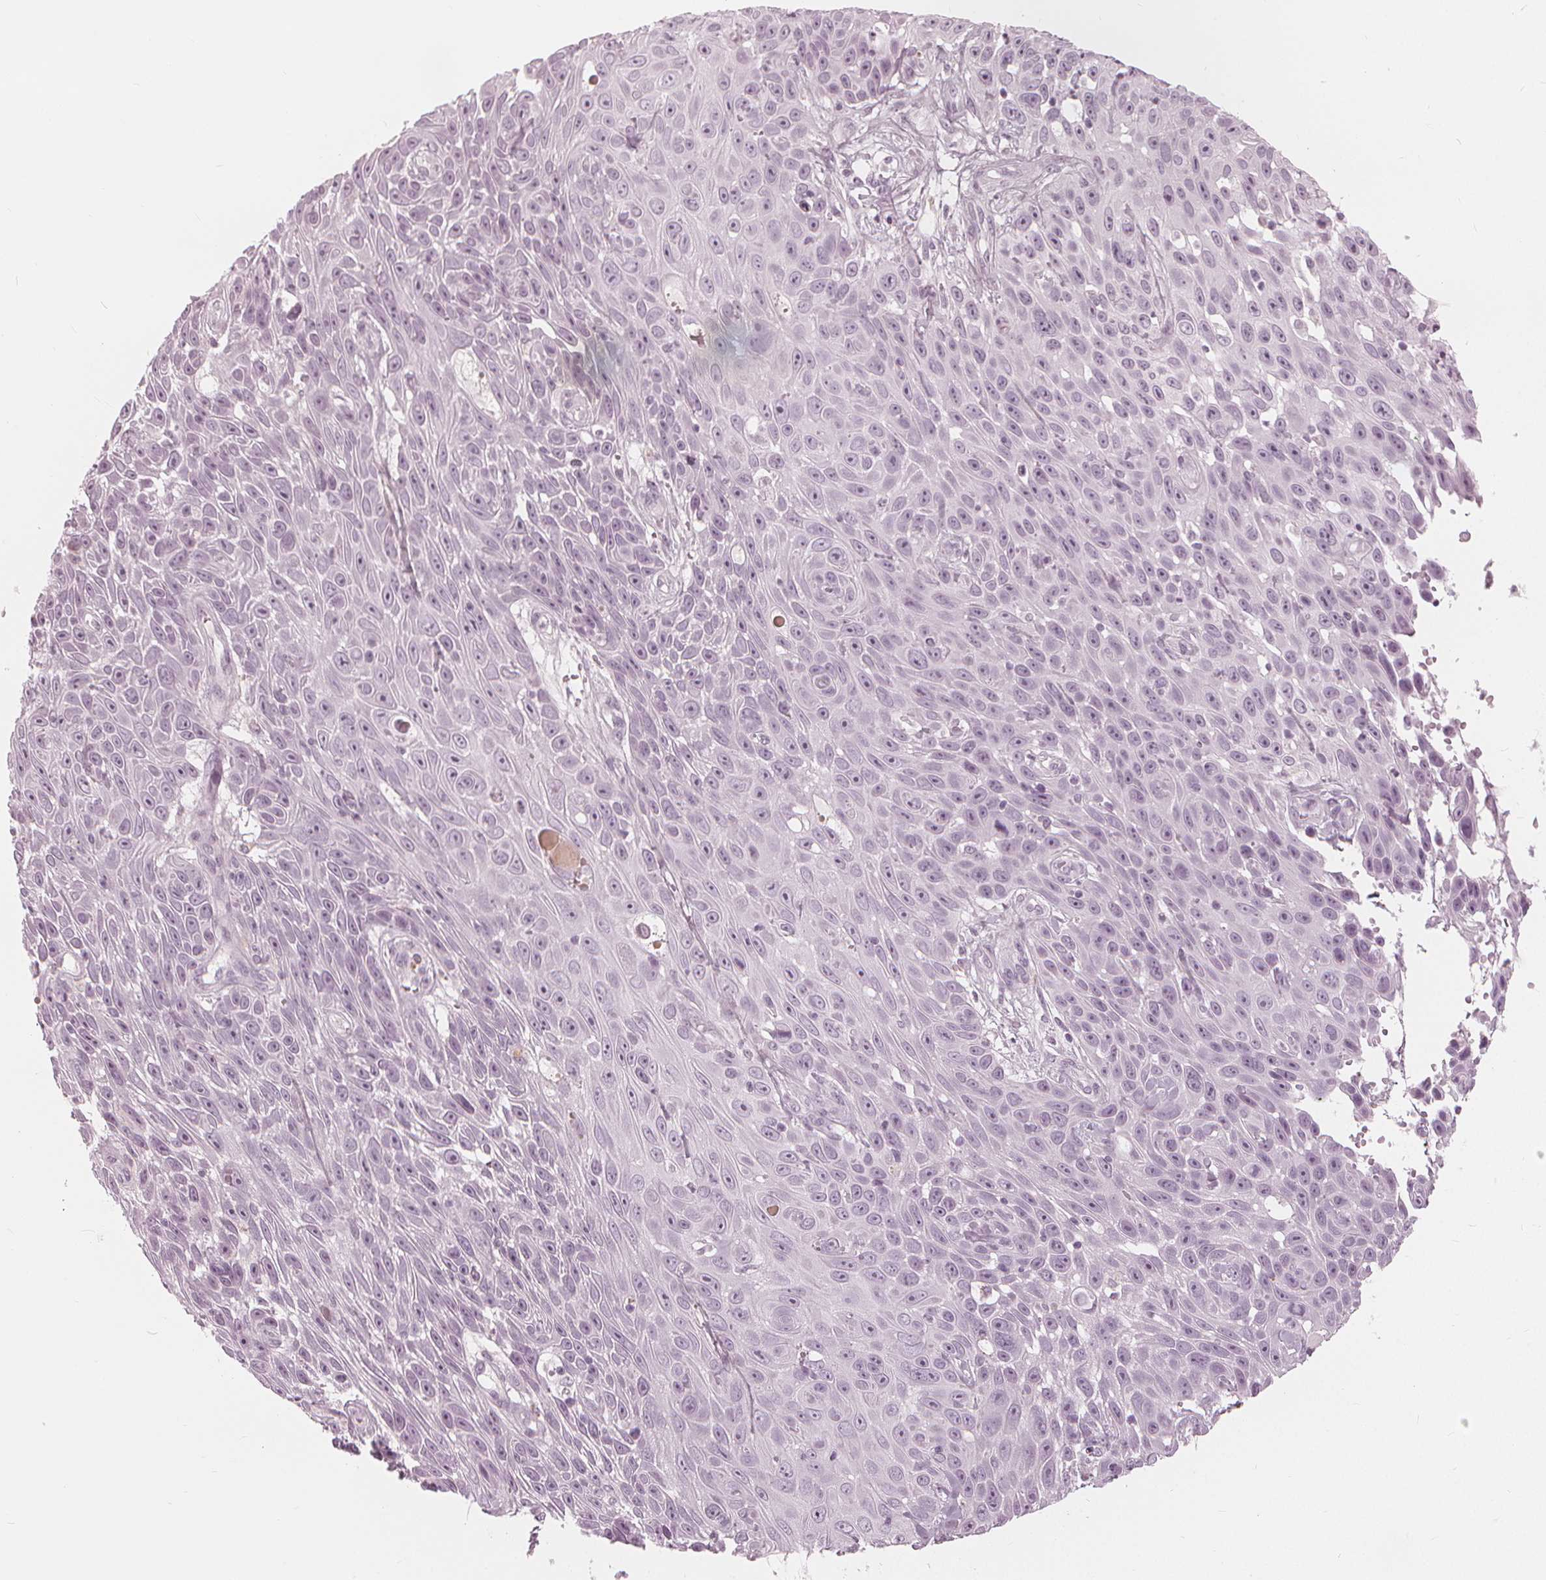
{"staining": {"intensity": "negative", "quantity": "none", "location": "none"}, "tissue": "skin cancer", "cell_type": "Tumor cells", "image_type": "cancer", "snomed": [{"axis": "morphology", "description": "Squamous cell carcinoma, NOS"}, {"axis": "topography", "description": "Skin"}], "caption": "IHC photomicrograph of skin cancer (squamous cell carcinoma) stained for a protein (brown), which reveals no expression in tumor cells.", "gene": "PAEP", "patient": {"sex": "male", "age": 82}}